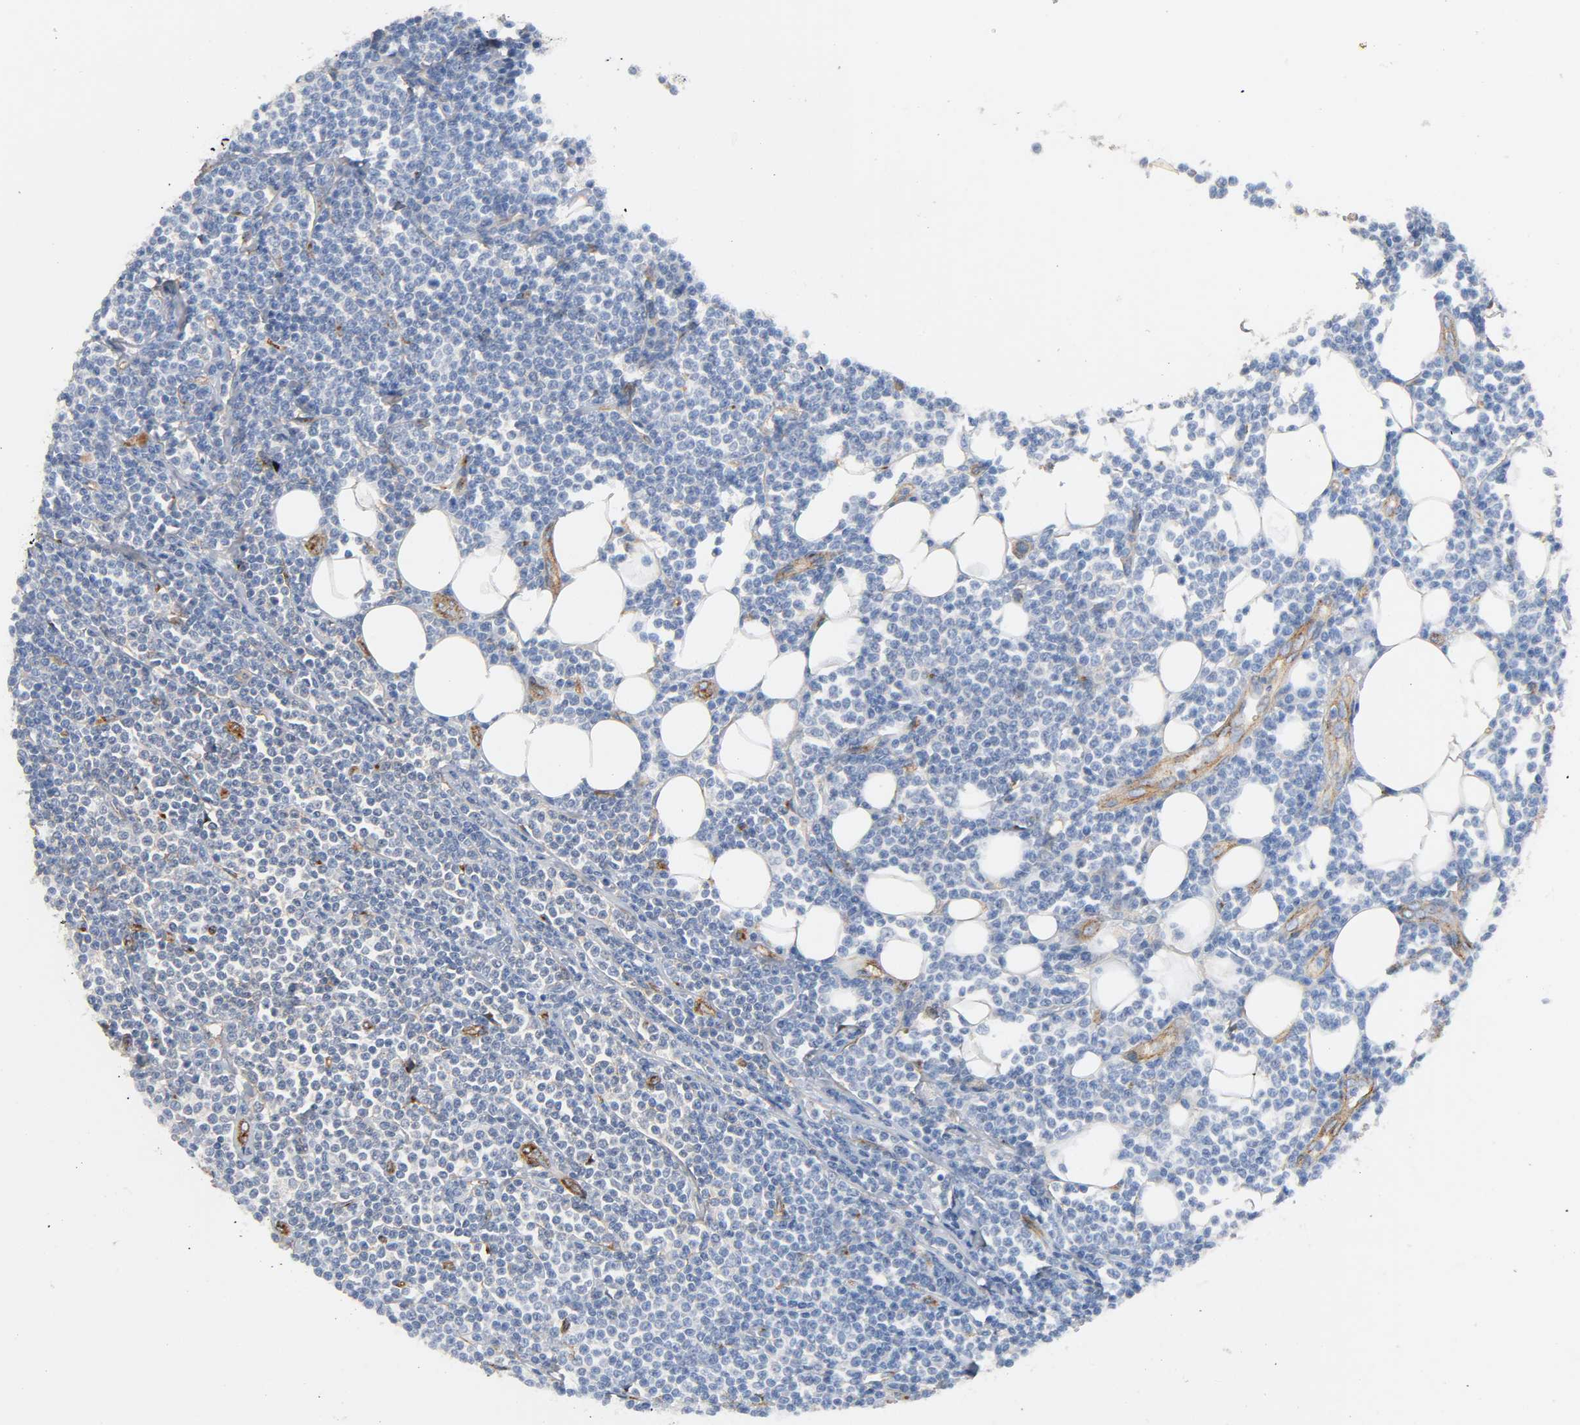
{"staining": {"intensity": "negative", "quantity": "none", "location": "none"}, "tissue": "lymphoma", "cell_type": "Tumor cells", "image_type": "cancer", "snomed": [{"axis": "morphology", "description": "Malignant lymphoma, non-Hodgkin's type, Low grade"}, {"axis": "topography", "description": "Soft tissue"}], "caption": "Immunohistochemistry histopathology image of human lymphoma stained for a protein (brown), which exhibits no staining in tumor cells. Nuclei are stained in blue.", "gene": "IFITM3", "patient": {"sex": "male", "age": 92}}